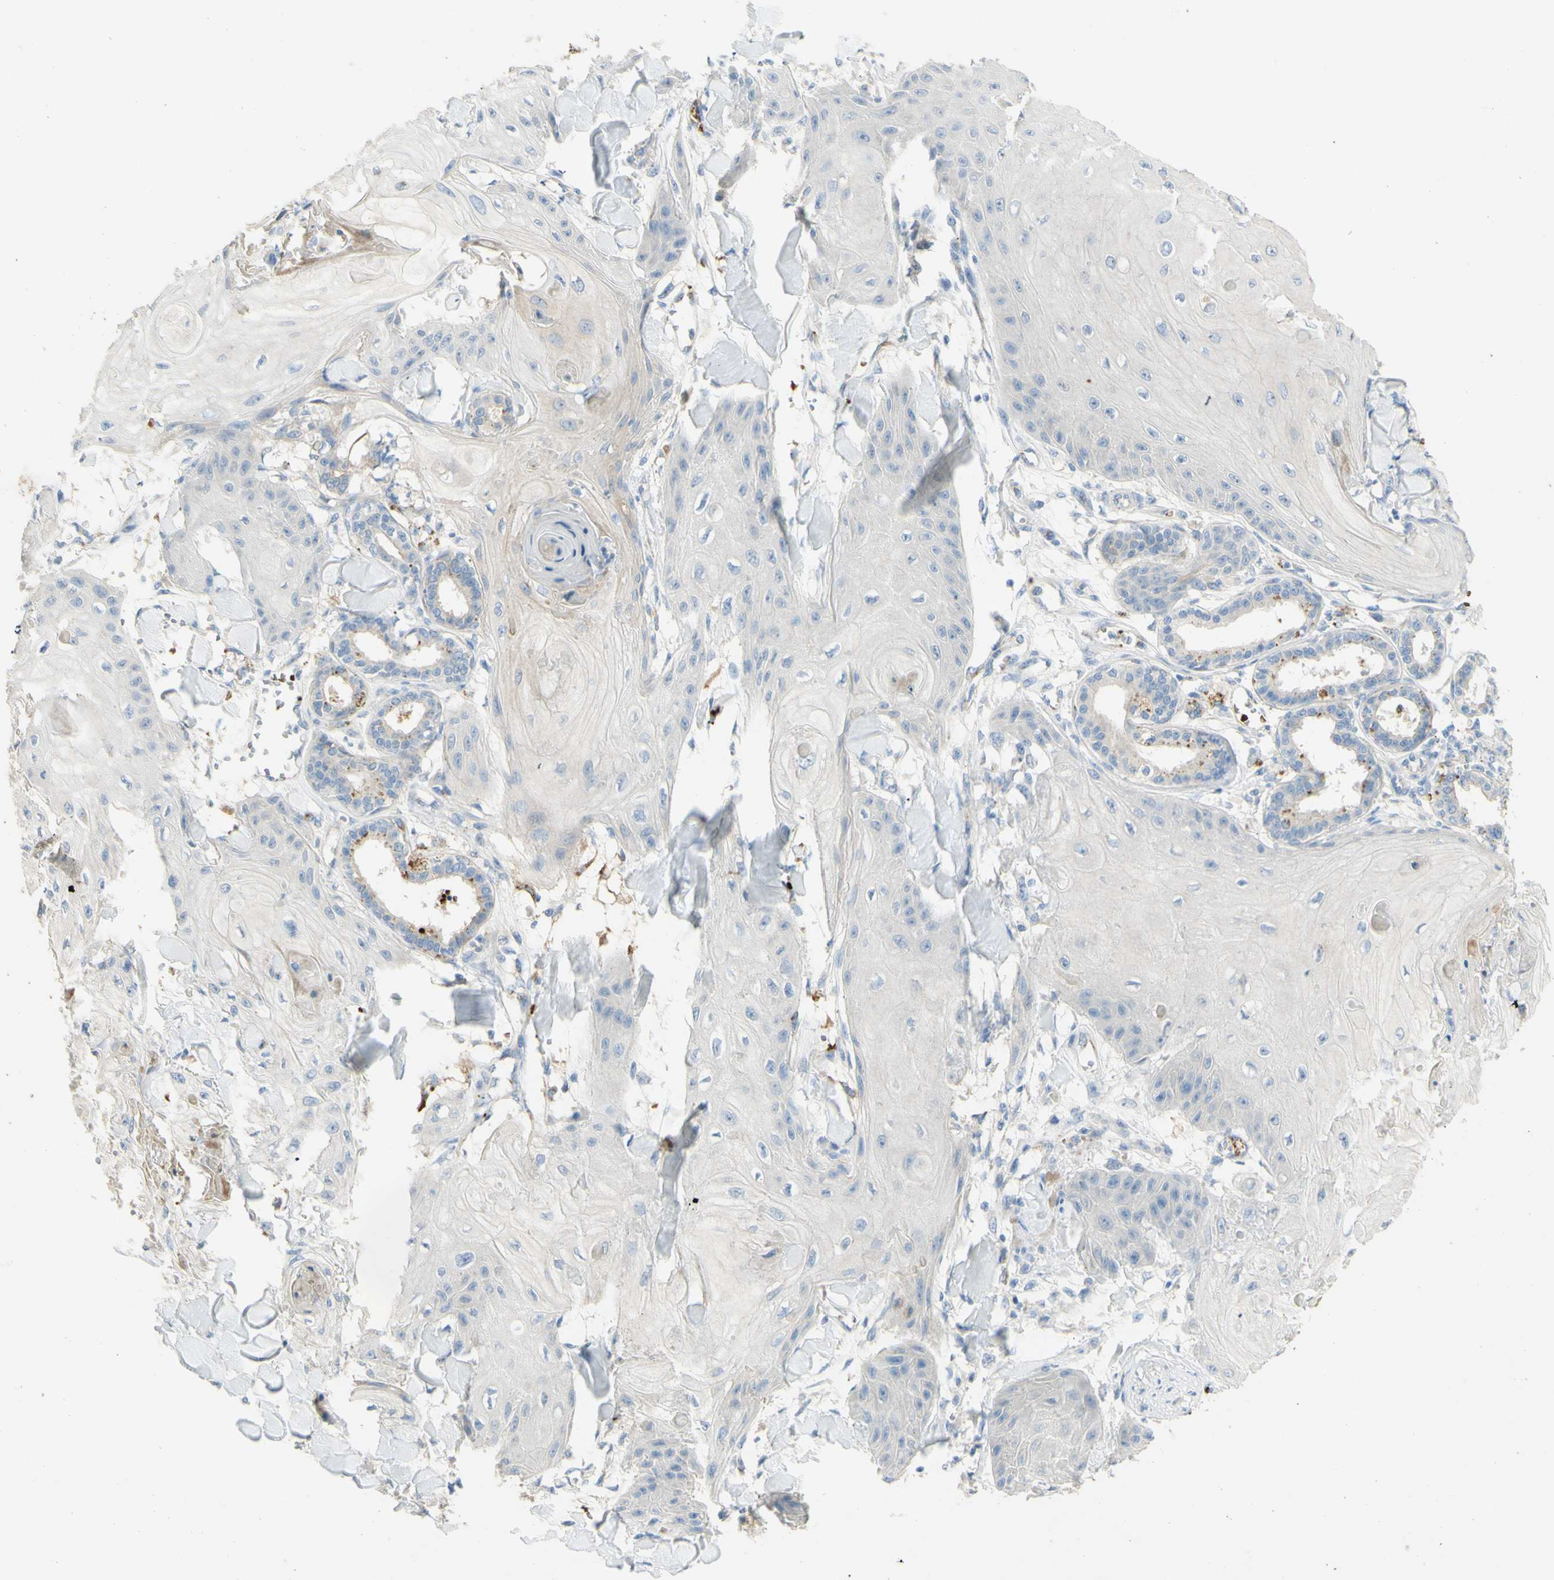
{"staining": {"intensity": "weak", "quantity": "<25%", "location": "cytoplasmic/membranous"}, "tissue": "skin cancer", "cell_type": "Tumor cells", "image_type": "cancer", "snomed": [{"axis": "morphology", "description": "Squamous cell carcinoma, NOS"}, {"axis": "topography", "description": "Skin"}], "caption": "Protein analysis of skin cancer displays no significant positivity in tumor cells.", "gene": "GAN", "patient": {"sex": "male", "age": 74}}